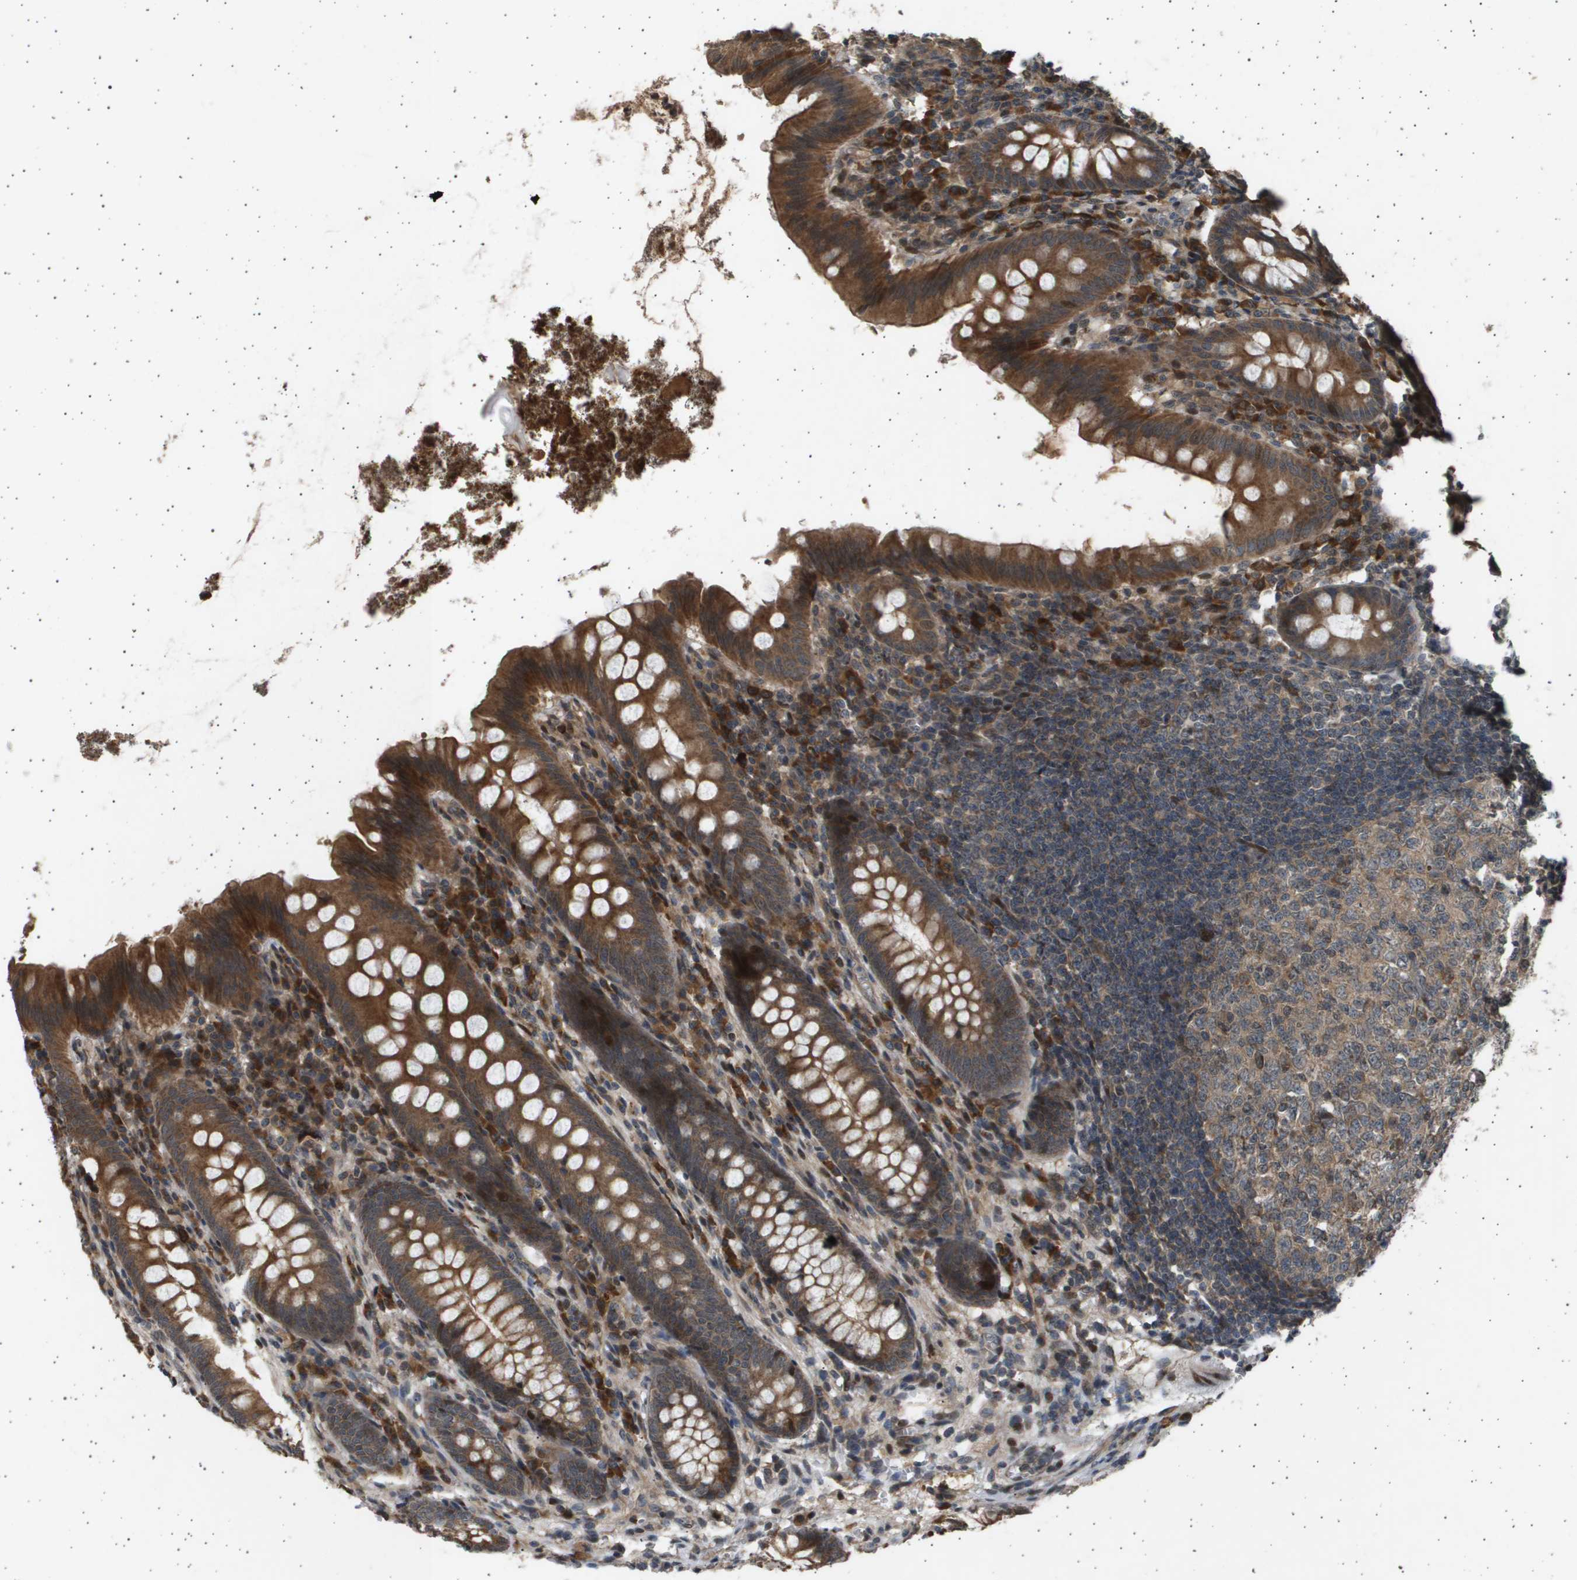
{"staining": {"intensity": "strong", "quantity": ">75%", "location": "cytoplasmic/membranous"}, "tissue": "appendix", "cell_type": "Glandular cells", "image_type": "normal", "snomed": [{"axis": "morphology", "description": "Normal tissue, NOS"}, {"axis": "topography", "description": "Appendix"}], "caption": "DAB (3,3'-diaminobenzidine) immunohistochemical staining of benign appendix exhibits strong cytoplasmic/membranous protein staining in approximately >75% of glandular cells.", "gene": "TNRC6A", "patient": {"sex": "male", "age": 56}}